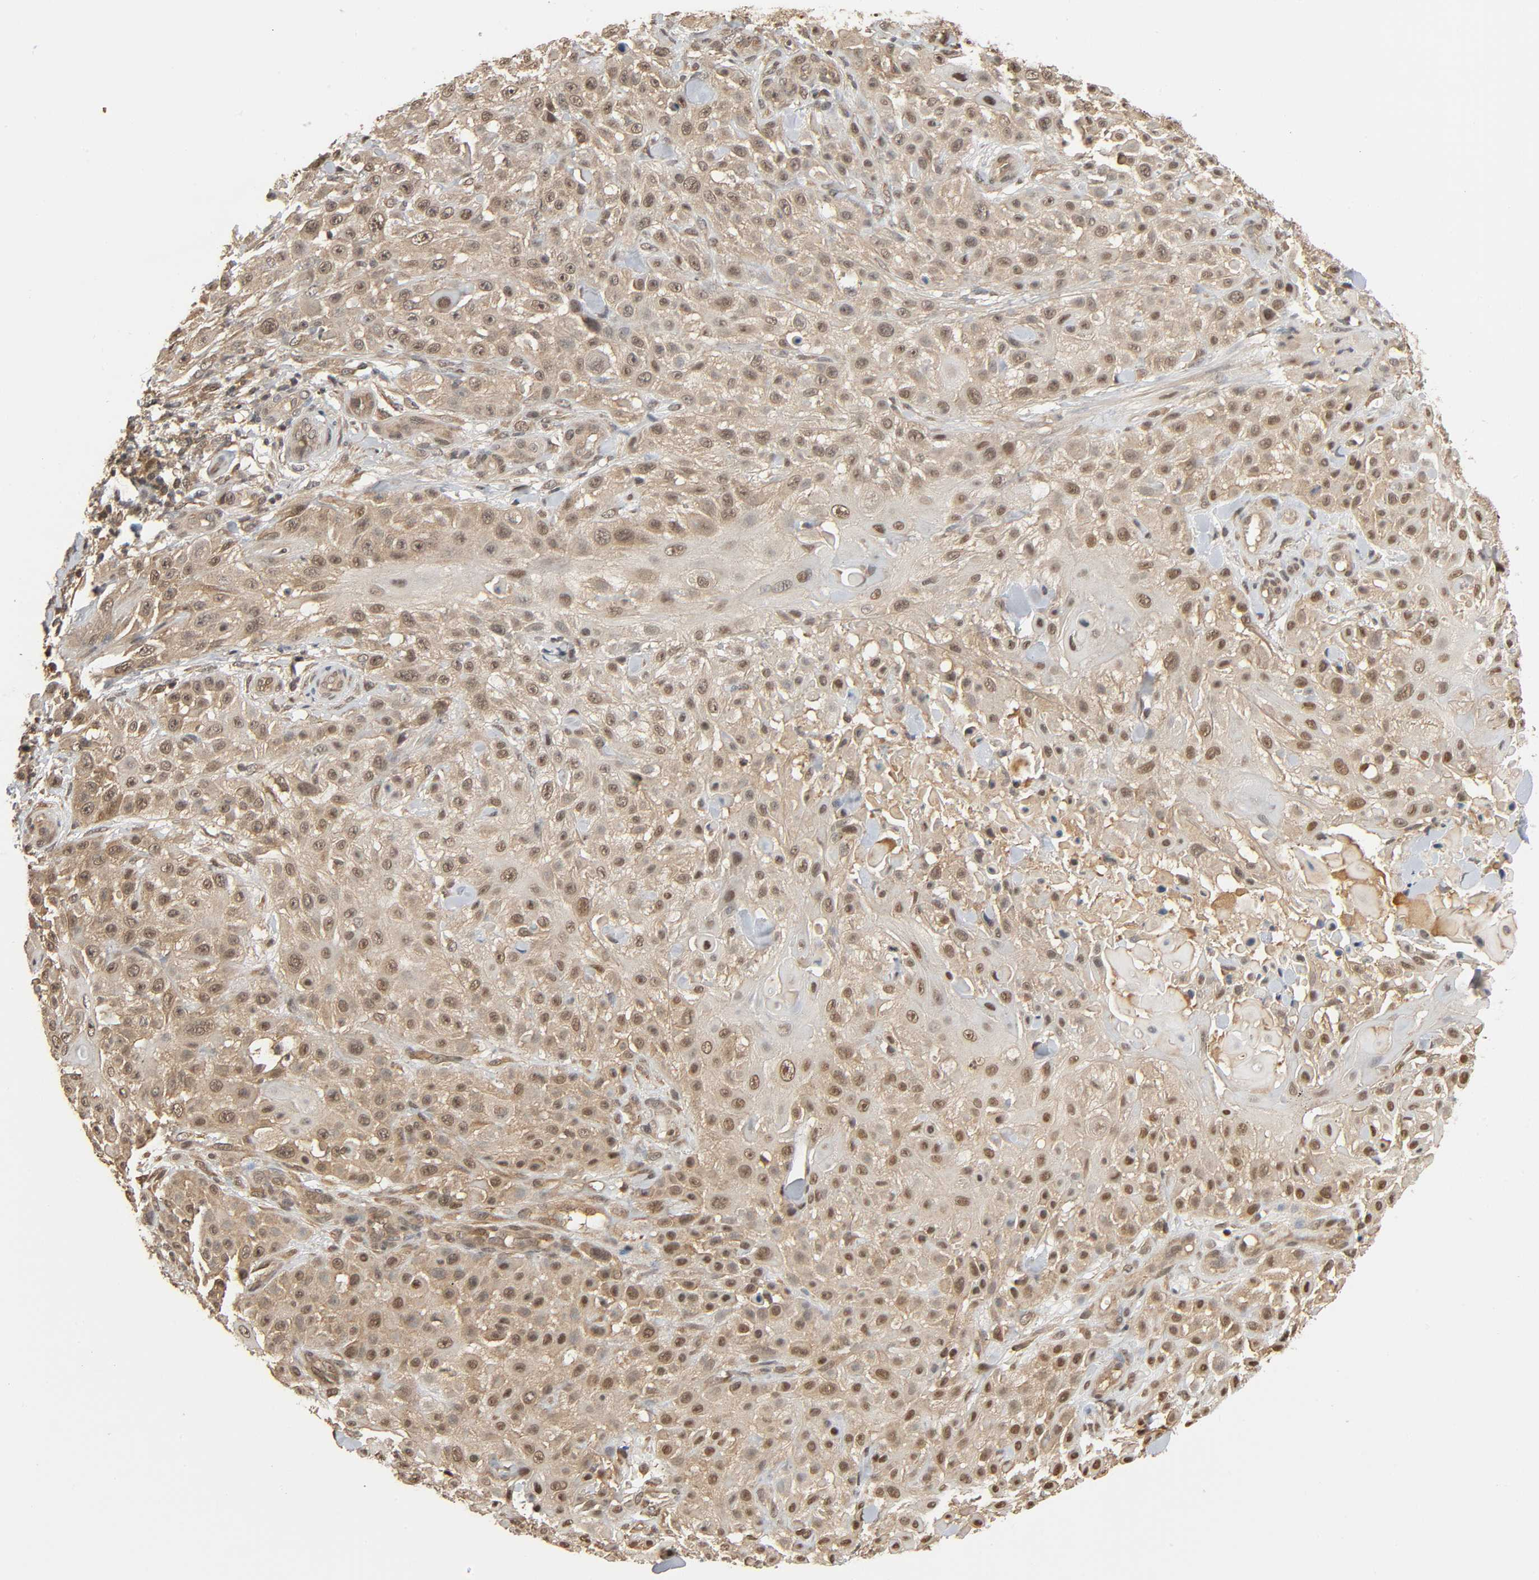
{"staining": {"intensity": "moderate", "quantity": "25%-75%", "location": "cytoplasmic/membranous,nuclear"}, "tissue": "skin cancer", "cell_type": "Tumor cells", "image_type": "cancer", "snomed": [{"axis": "morphology", "description": "Squamous cell carcinoma, NOS"}, {"axis": "topography", "description": "Skin"}], "caption": "A brown stain highlights moderate cytoplasmic/membranous and nuclear expression of a protein in human skin squamous cell carcinoma tumor cells.", "gene": "NEDD8", "patient": {"sex": "female", "age": 42}}